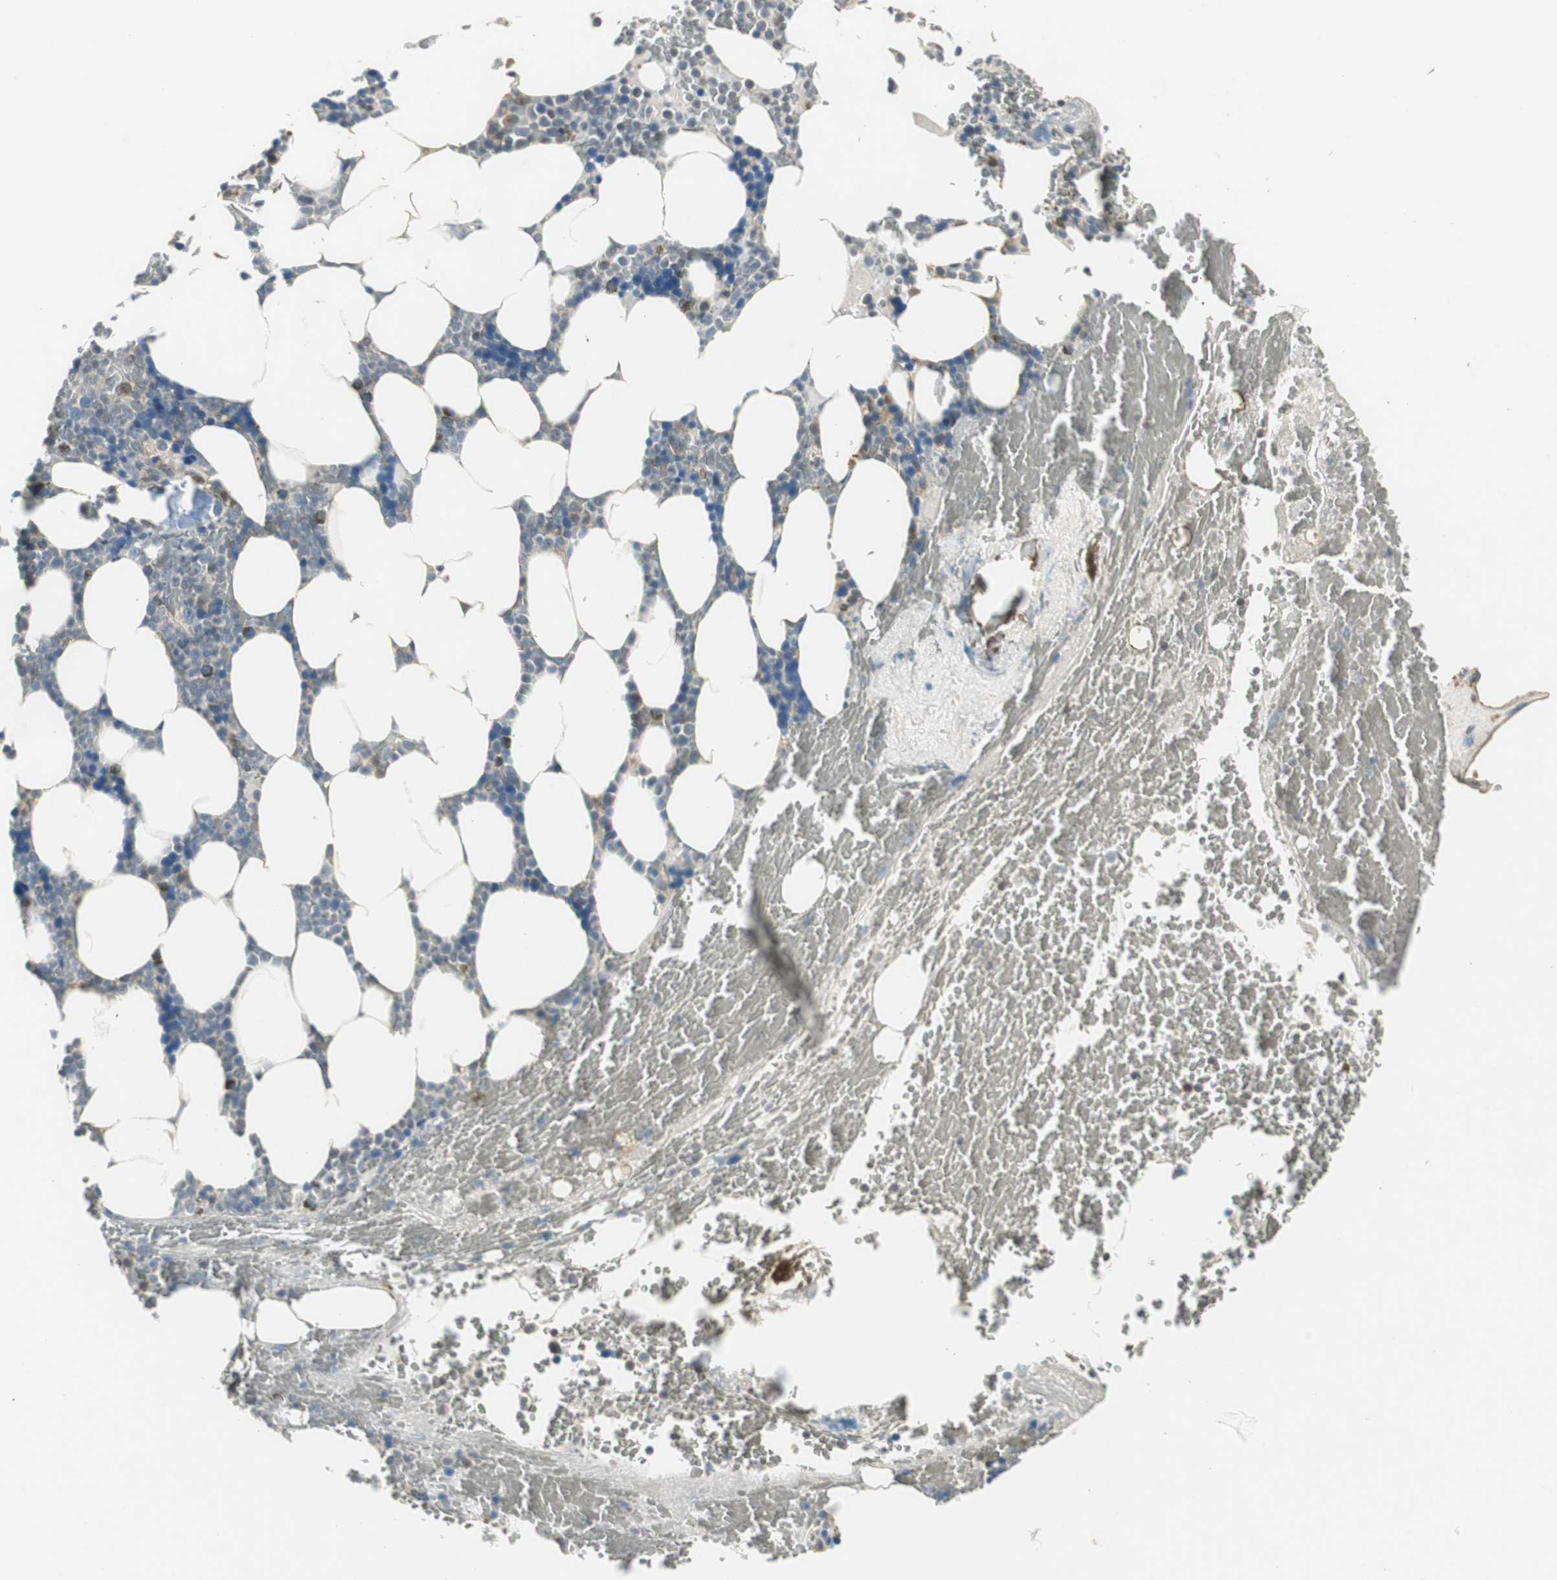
{"staining": {"intensity": "weak", "quantity": "25%-75%", "location": "cytoplasmic/membranous"}, "tissue": "bone marrow", "cell_type": "Hematopoietic cells", "image_type": "normal", "snomed": [{"axis": "morphology", "description": "Normal tissue, NOS"}, {"axis": "topography", "description": "Bone marrow"}], "caption": "Immunohistochemical staining of unremarkable bone marrow displays 25%-75% levels of weak cytoplasmic/membranous protein positivity in about 25%-75% of hematopoietic cells. The staining was performed using DAB (3,3'-diaminobenzidine), with brown indicating positive protein expression. Nuclei are stained blue with hematoxylin.", "gene": "PSMB4", "patient": {"sex": "female", "age": 66}}